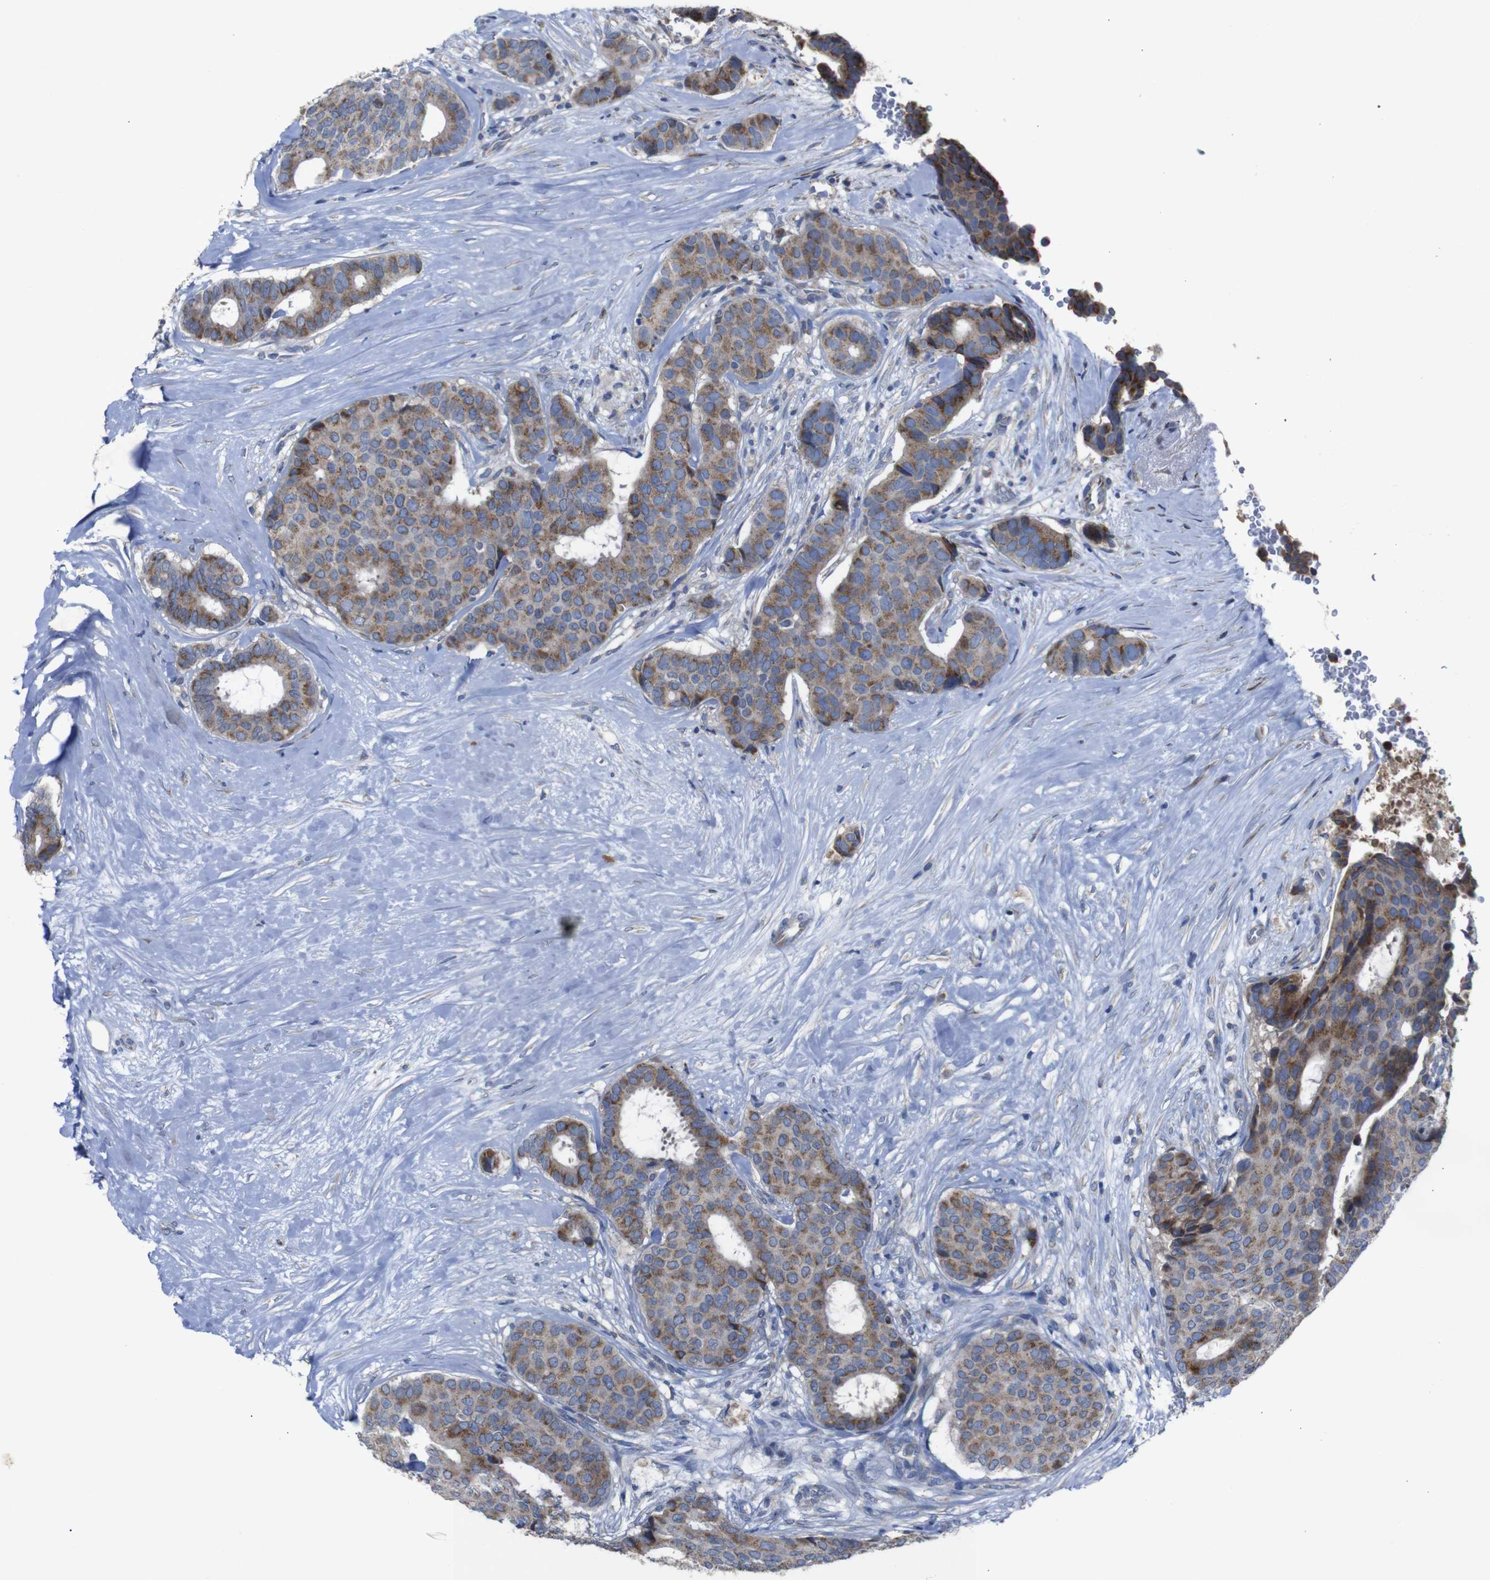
{"staining": {"intensity": "moderate", "quantity": ">75%", "location": "cytoplasmic/membranous"}, "tissue": "breast cancer", "cell_type": "Tumor cells", "image_type": "cancer", "snomed": [{"axis": "morphology", "description": "Duct carcinoma"}, {"axis": "topography", "description": "Breast"}], "caption": "IHC histopathology image of neoplastic tissue: invasive ductal carcinoma (breast) stained using immunohistochemistry demonstrates medium levels of moderate protein expression localized specifically in the cytoplasmic/membranous of tumor cells, appearing as a cytoplasmic/membranous brown color.", "gene": "CHST10", "patient": {"sex": "female", "age": 75}}